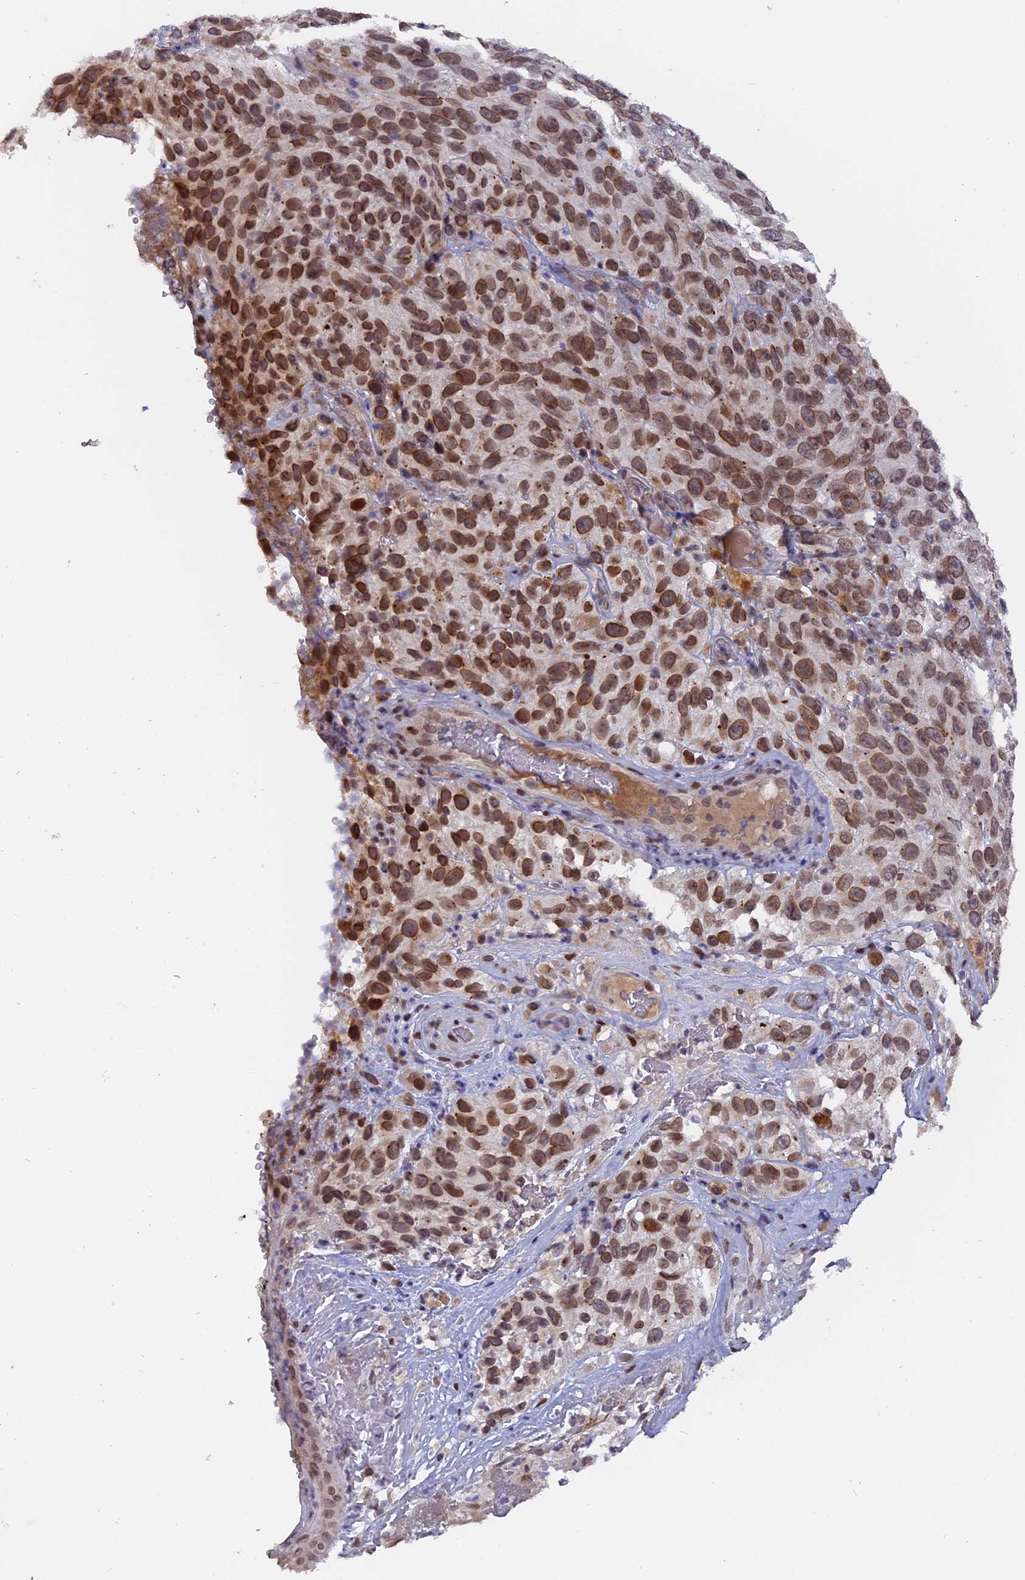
{"staining": {"intensity": "moderate", "quantity": ">75%", "location": "cytoplasmic/membranous,nuclear"}, "tissue": "melanoma", "cell_type": "Tumor cells", "image_type": "cancer", "snomed": [{"axis": "morphology", "description": "Malignant melanoma, NOS"}, {"axis": "topography", "description": "Skin"}], "caption": "Moderate cytoplasmic/membranous and nuclear expression is appreciated in approximately >75% of tumor cells in melanoma. The protein is stained brown, and the nuclei are stained in blue (DAB IHC with brightfield microscopy, high magnification).", "gene": "PYGO1", "patient": {"sex": "female", "age": 96}}